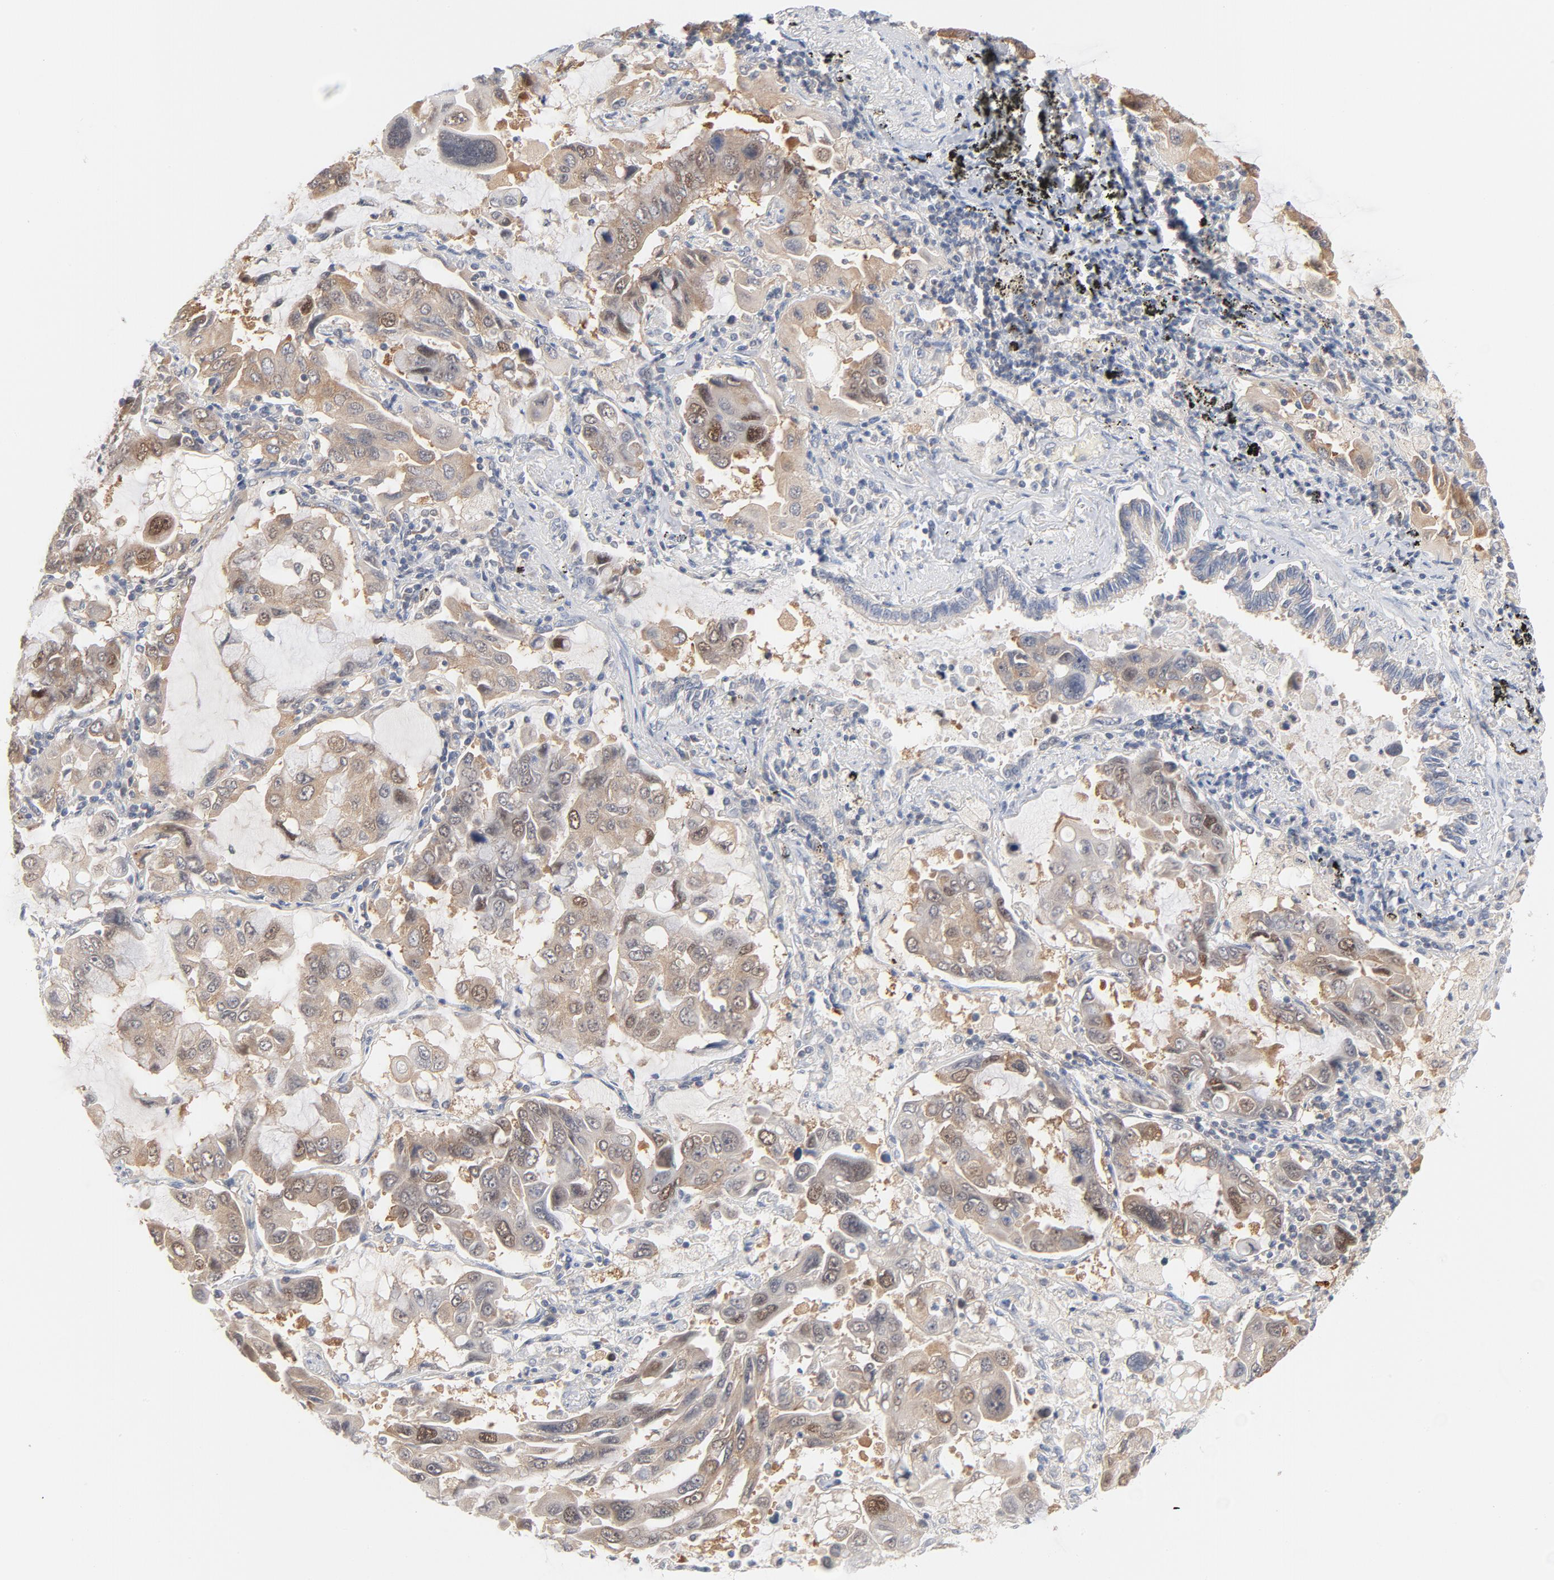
{"staining": {"intensity": "moderate", "quantity": "<25%", "location": "cytoplasmic/membranous"}, "tissue": "lung cancer", "cell_type": "Tumor cells", "image_type": "cancer", "snomed": [{"axis": "morphology", "description": "Adenocarcinoma, NOS"}, {"axis": "topography", "description": "Lung"}], "caption": "A brown stain labels moderate cytoplasmic/membranous expression of a protein in human adenocarcinoma (lung) tumor cells.", "gene": "UBL4A", "patient": {"sex": "male", "age": 64}}